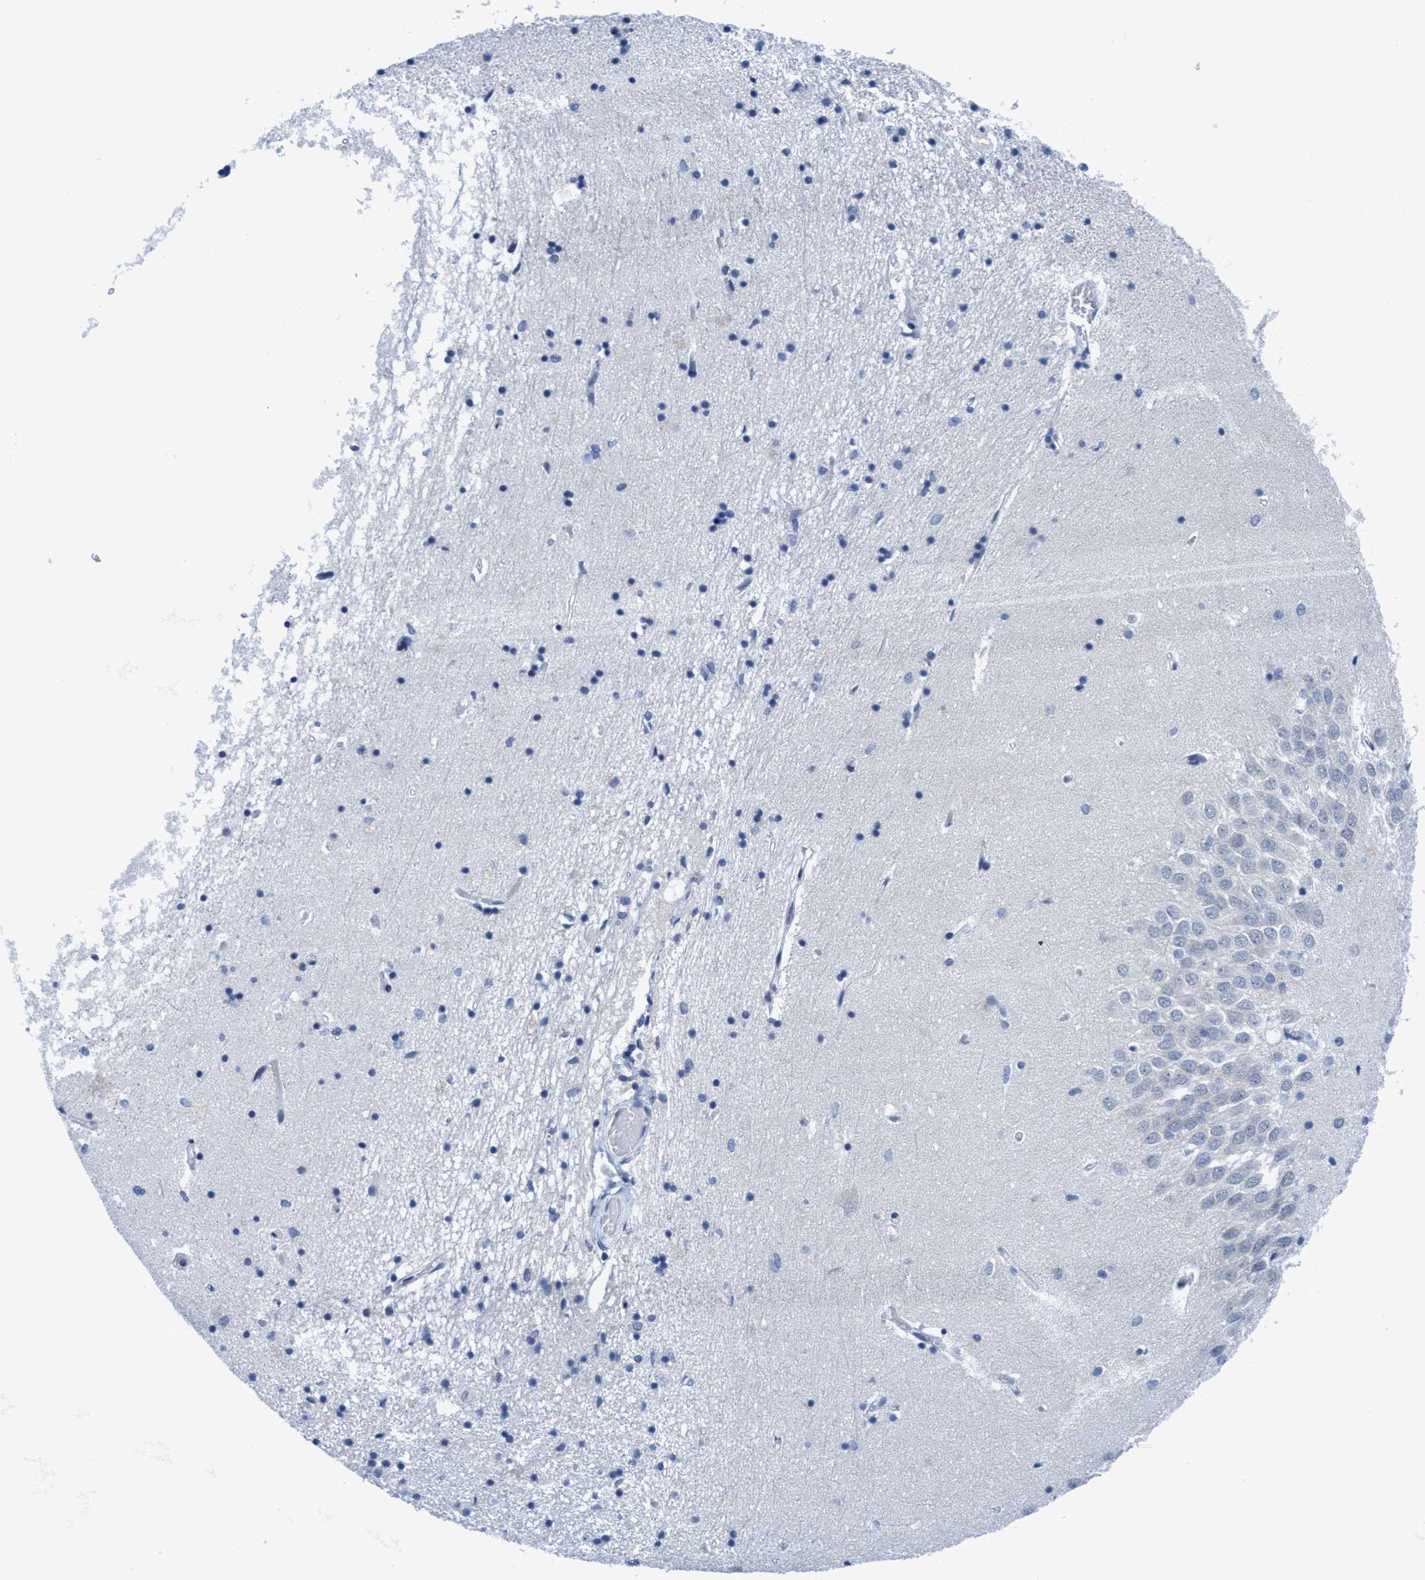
{"staining": {"intensity": "negative", "quantity": "none", "location": "none"}, "tissue": "hippocampus", "cell_type": "Glial cells", "image_type": "normal", "snomed": [{"axis": "morphology", "description": "Normal tissue, NOS"}, {"axis": "topography", "description": "Hippocampus"}], "caption": "IHC micrograph of benign hippocampus stained for a protein (brown), which demonstrates no staining in glial cells. (IHC, brightfield microscopy, high magnification).", "gene": "DNAI1", "patient": {"sex": "male", "age": 70}}